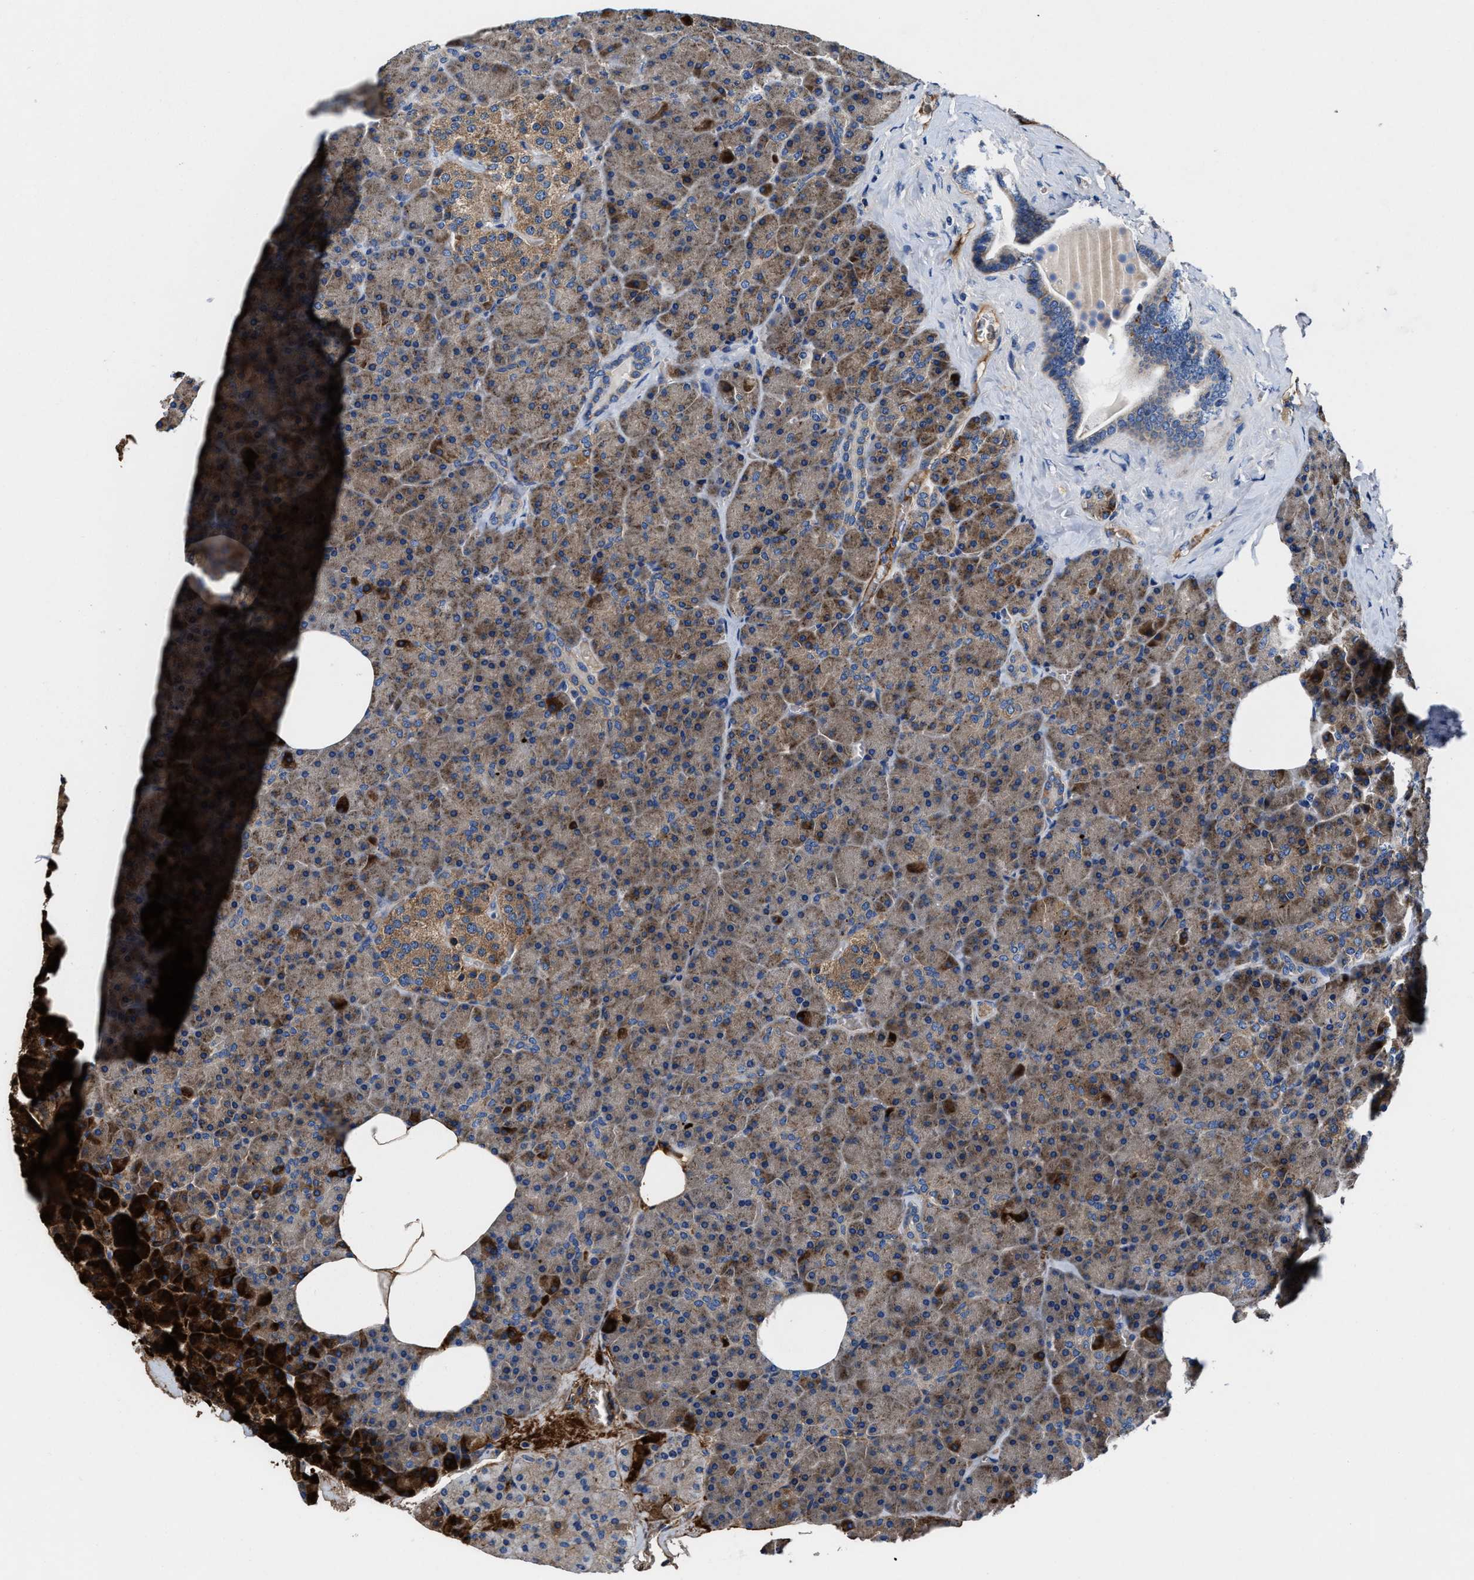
{"staining": {"intensity": "moderate", "quantity": ">75%", "location": "cytoplasmic/membranous"}, "tissue": "pancreas", "cell_type": "Exocrine glandular cells", "image_type": "normal", "snomed": [{"axis": "morphology", "description": "Normal tissue, NOS"}, {"axis": "morphology", "description": "Carcinoid, malignant, NOS"}, {"axis": "topography", "description": "Pancreas"}], "caption": "DAB (3,3'-diaminobenzidine) immunohistochemical staining of unremarkable pancreas shows moderate cytoplasmic/membranous protein positivity in about >75% of exocrine glandular cells.", "gene": "PHLPP1", "patient": {"sex": "female", "age": 35}}